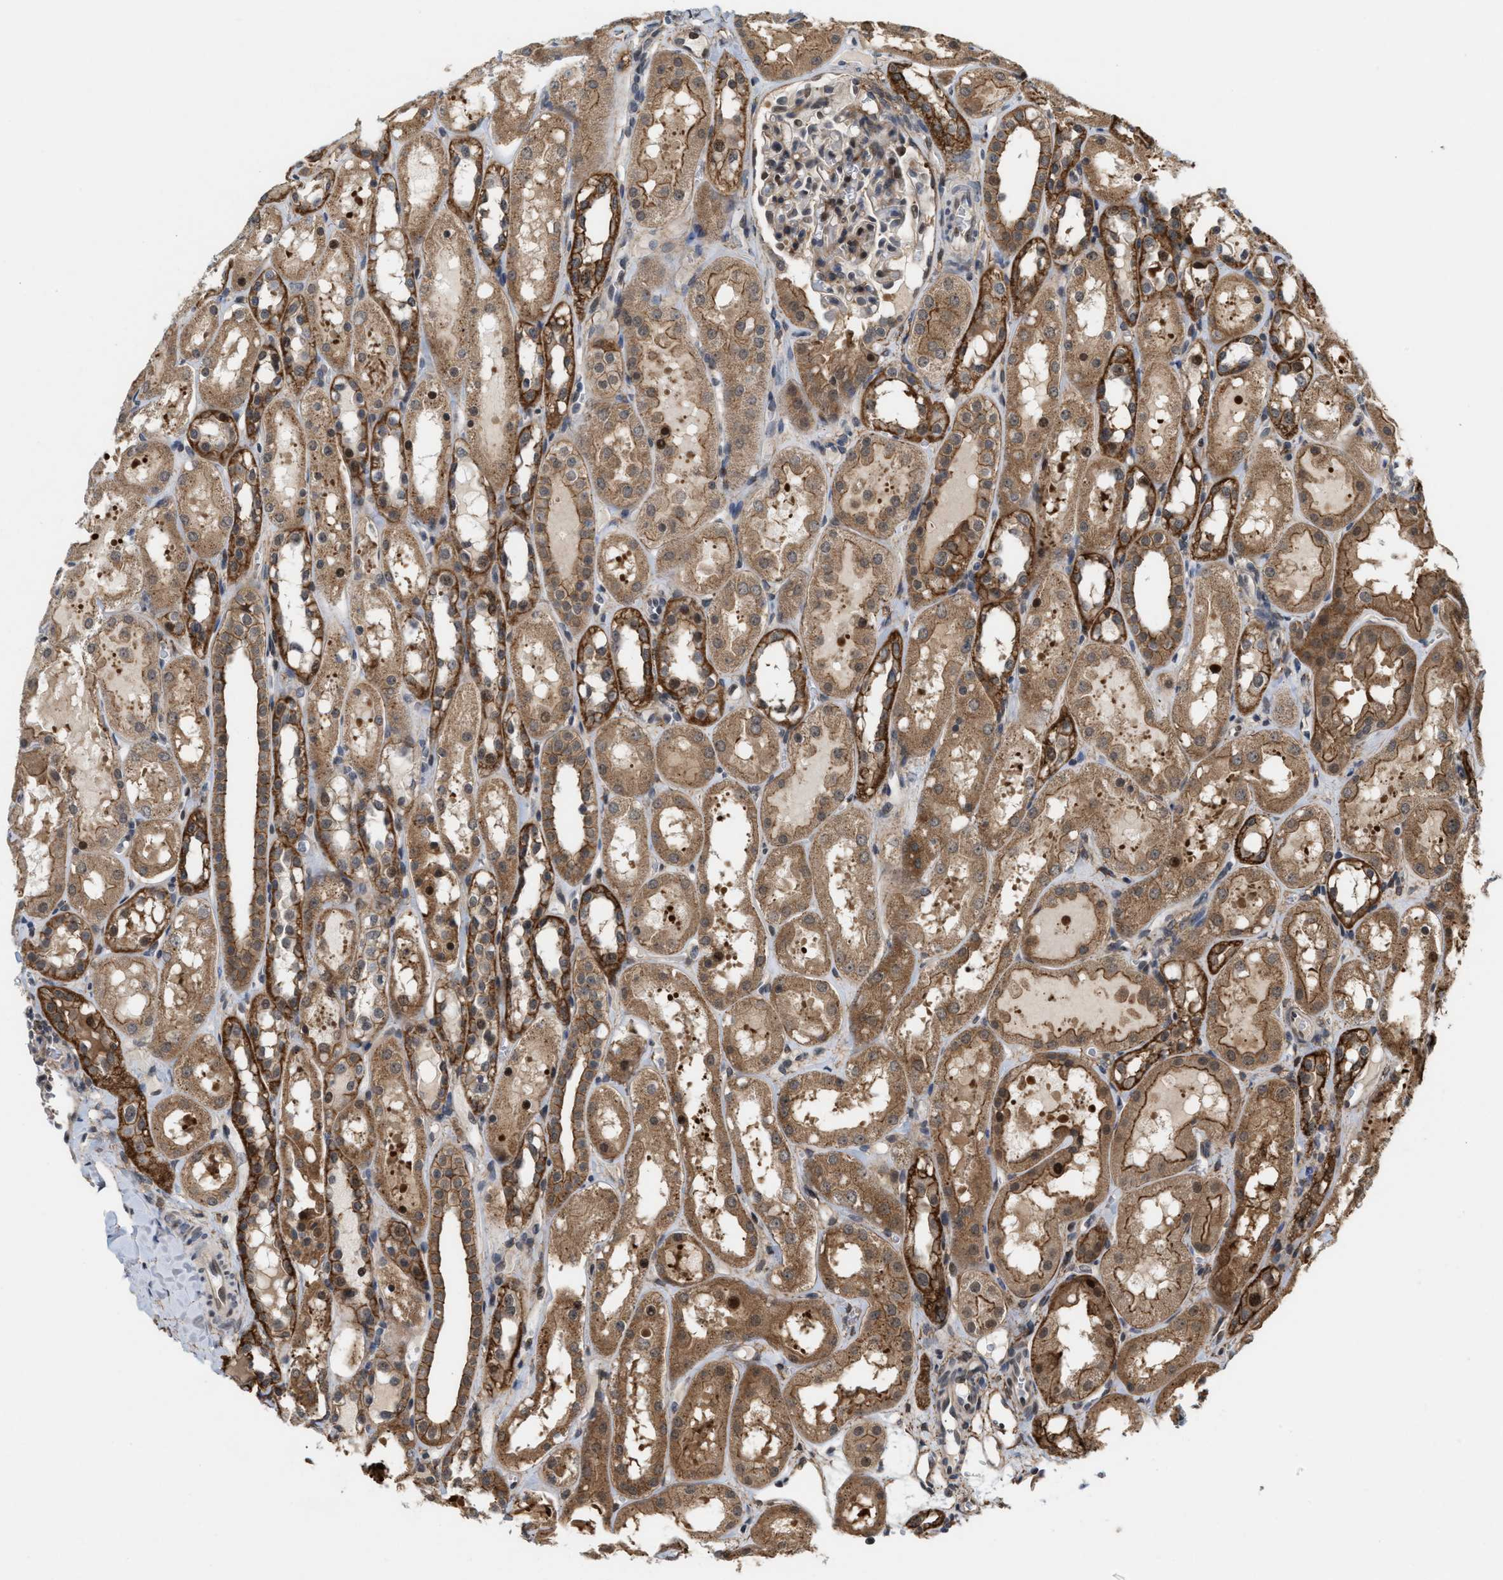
{"staining": {"intensity": "weak", "quantity": "25%-75%", "location": "cytoplasmic/membranous"}, "tissue": "kidney", "cell_type": "Cells in glomeruli", "image_type": "normal", "snomed": [{"axis": "morphology", "description": "Normal tissue, NOS"}, {"axis": "topography", "description": "Kidney"}, {"axis": "topography", "description": "Urinary bladder"}], "caption": "DAB immunohistochemical staining of benign kidney demonstrates weak cytoplasmic/membranous protein expression in approximately 25%-75% of cells in glomeruli.", "gene": "MFSD6", "patient": {"sex": "male", "age": 16}}